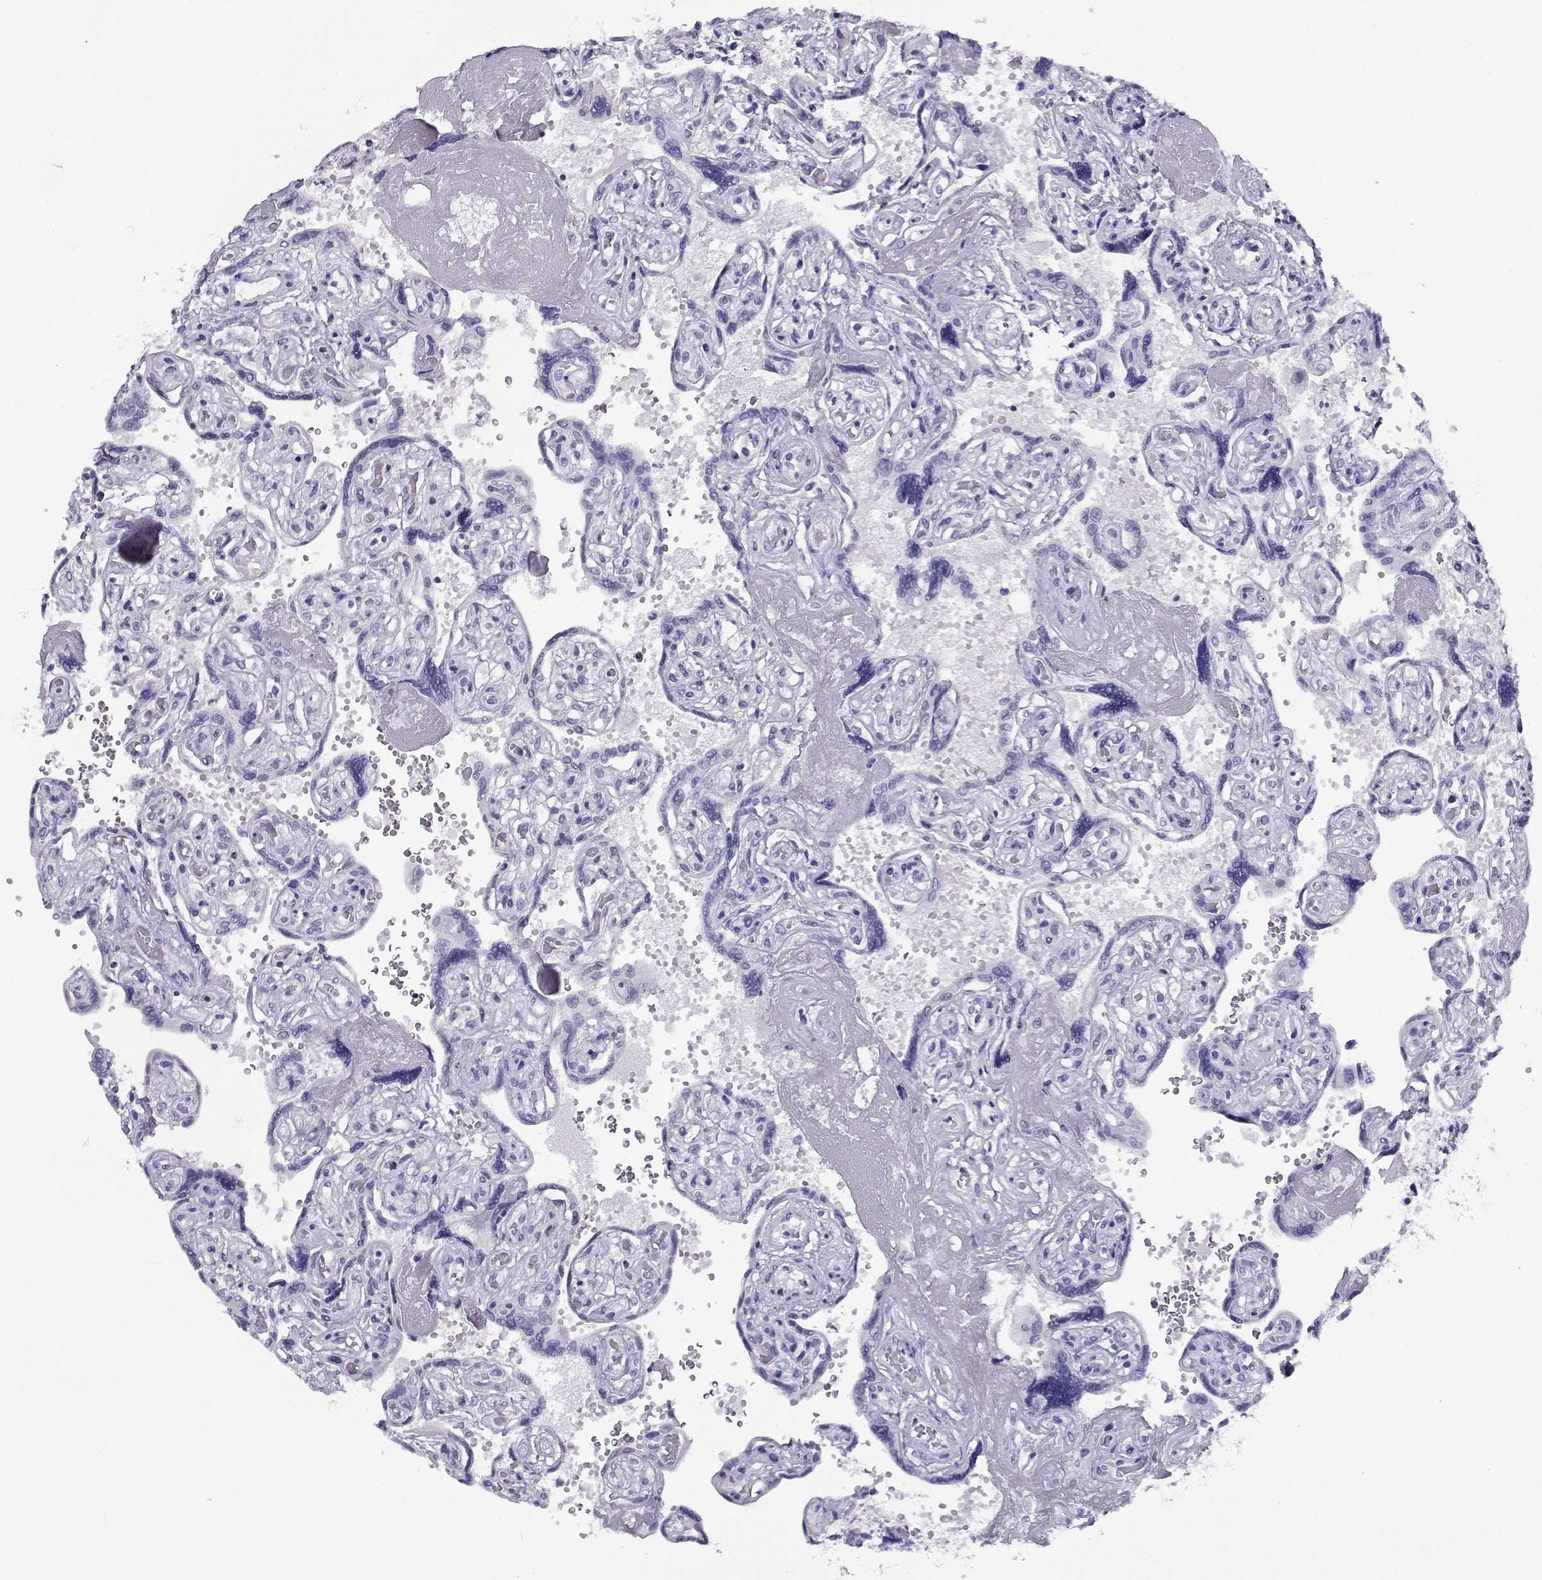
{"staining": {"intensity": "negative", "quantity": "none", "location": "none"}, "tissue": "placenta", "cell_type": "Decidual cells", "image_type": "normal", "snomed": [{"axis": "morphology", "description": "Normal tissue, NOS"}, {"axis": "topography", "description": "Placenta"}], "caption": "A micrograph of placenta stained for a protein demonstrates no brown staining in decidual cells.", "gene": "RHOXF2B", "patient": {"sex": "female", "age": 32}}